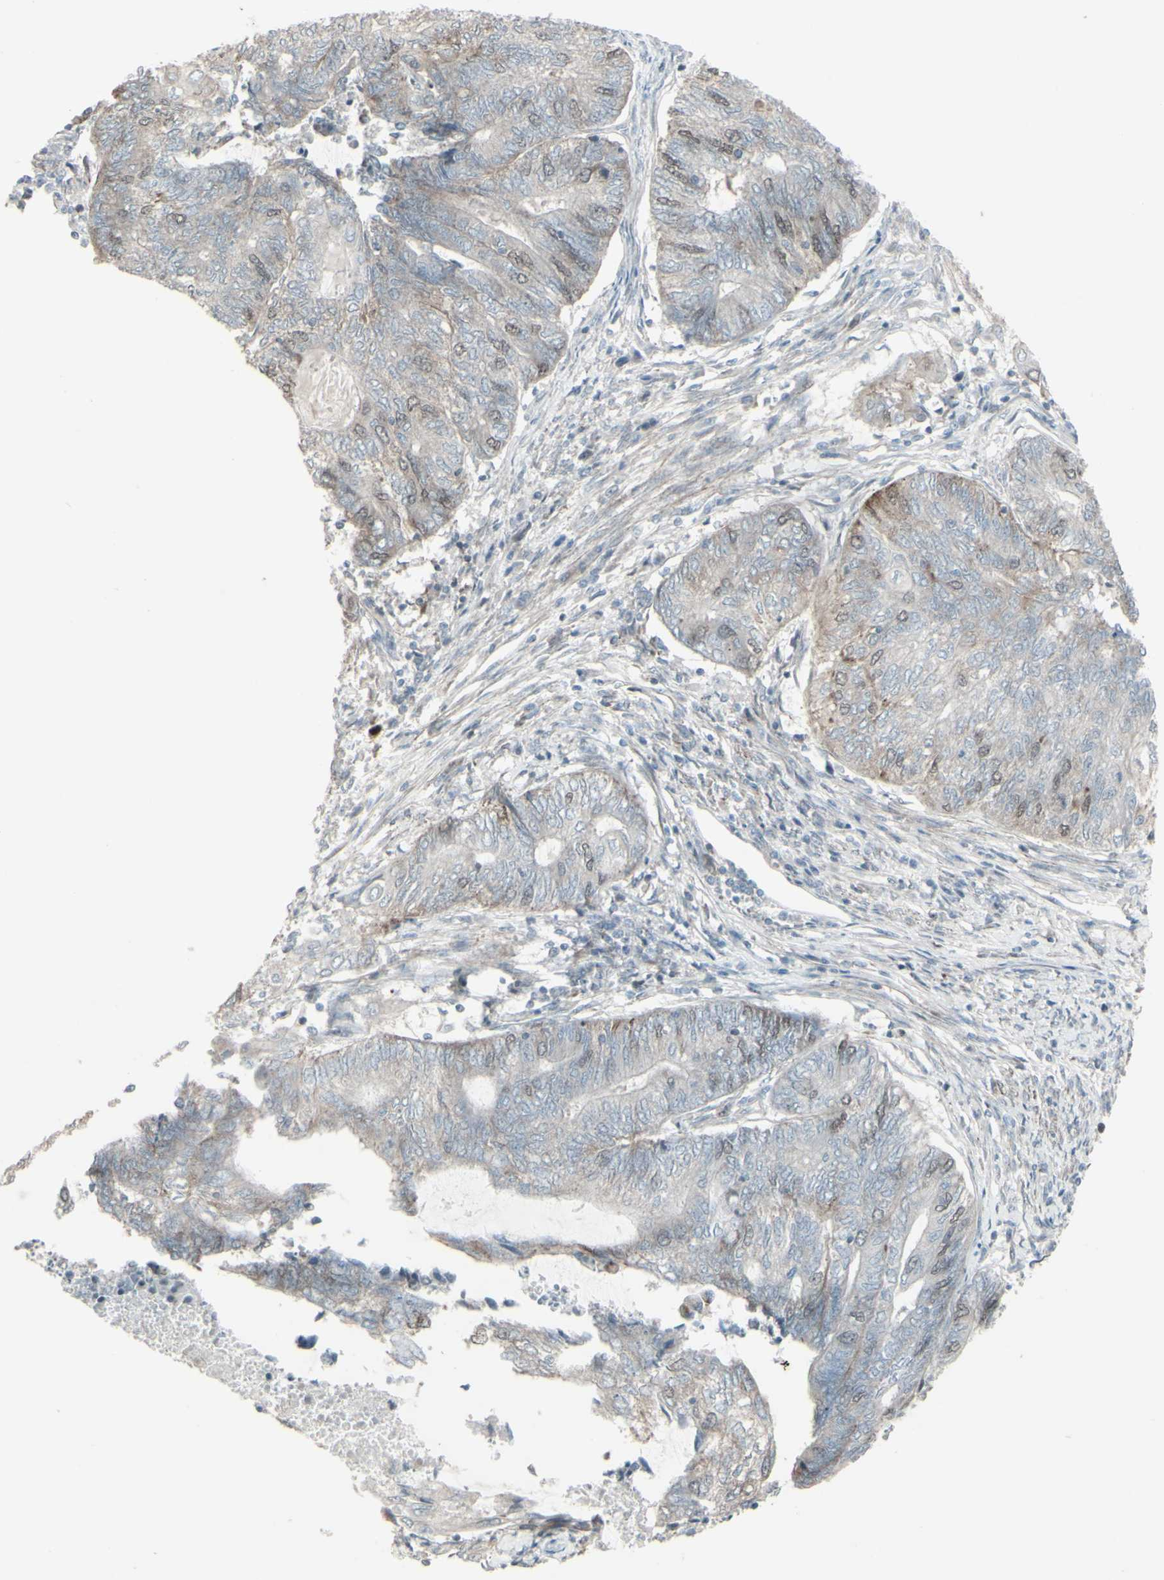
{"staining": {"intensity": "weak", "quantity": "<25%", "location": "nuclear"}, "tissue": "endometrial cancer", "cell_type": "Tumor cells", "image_type": "cancer", "snomed": [{"axis": "morphology", "description": "Adenocarcinoma, NOS"}, {"axis": "topography", "description": "Uterus"}, {"axis": "topography", "description": "Endometrium"}], "caption": "Immunohistochemistry (IHC) of endometrial cancer (adenocarcinoma) displays no staining in tumor cells.", "gene": "GMNN", "patient": {"sex": "female", "age": 70}}